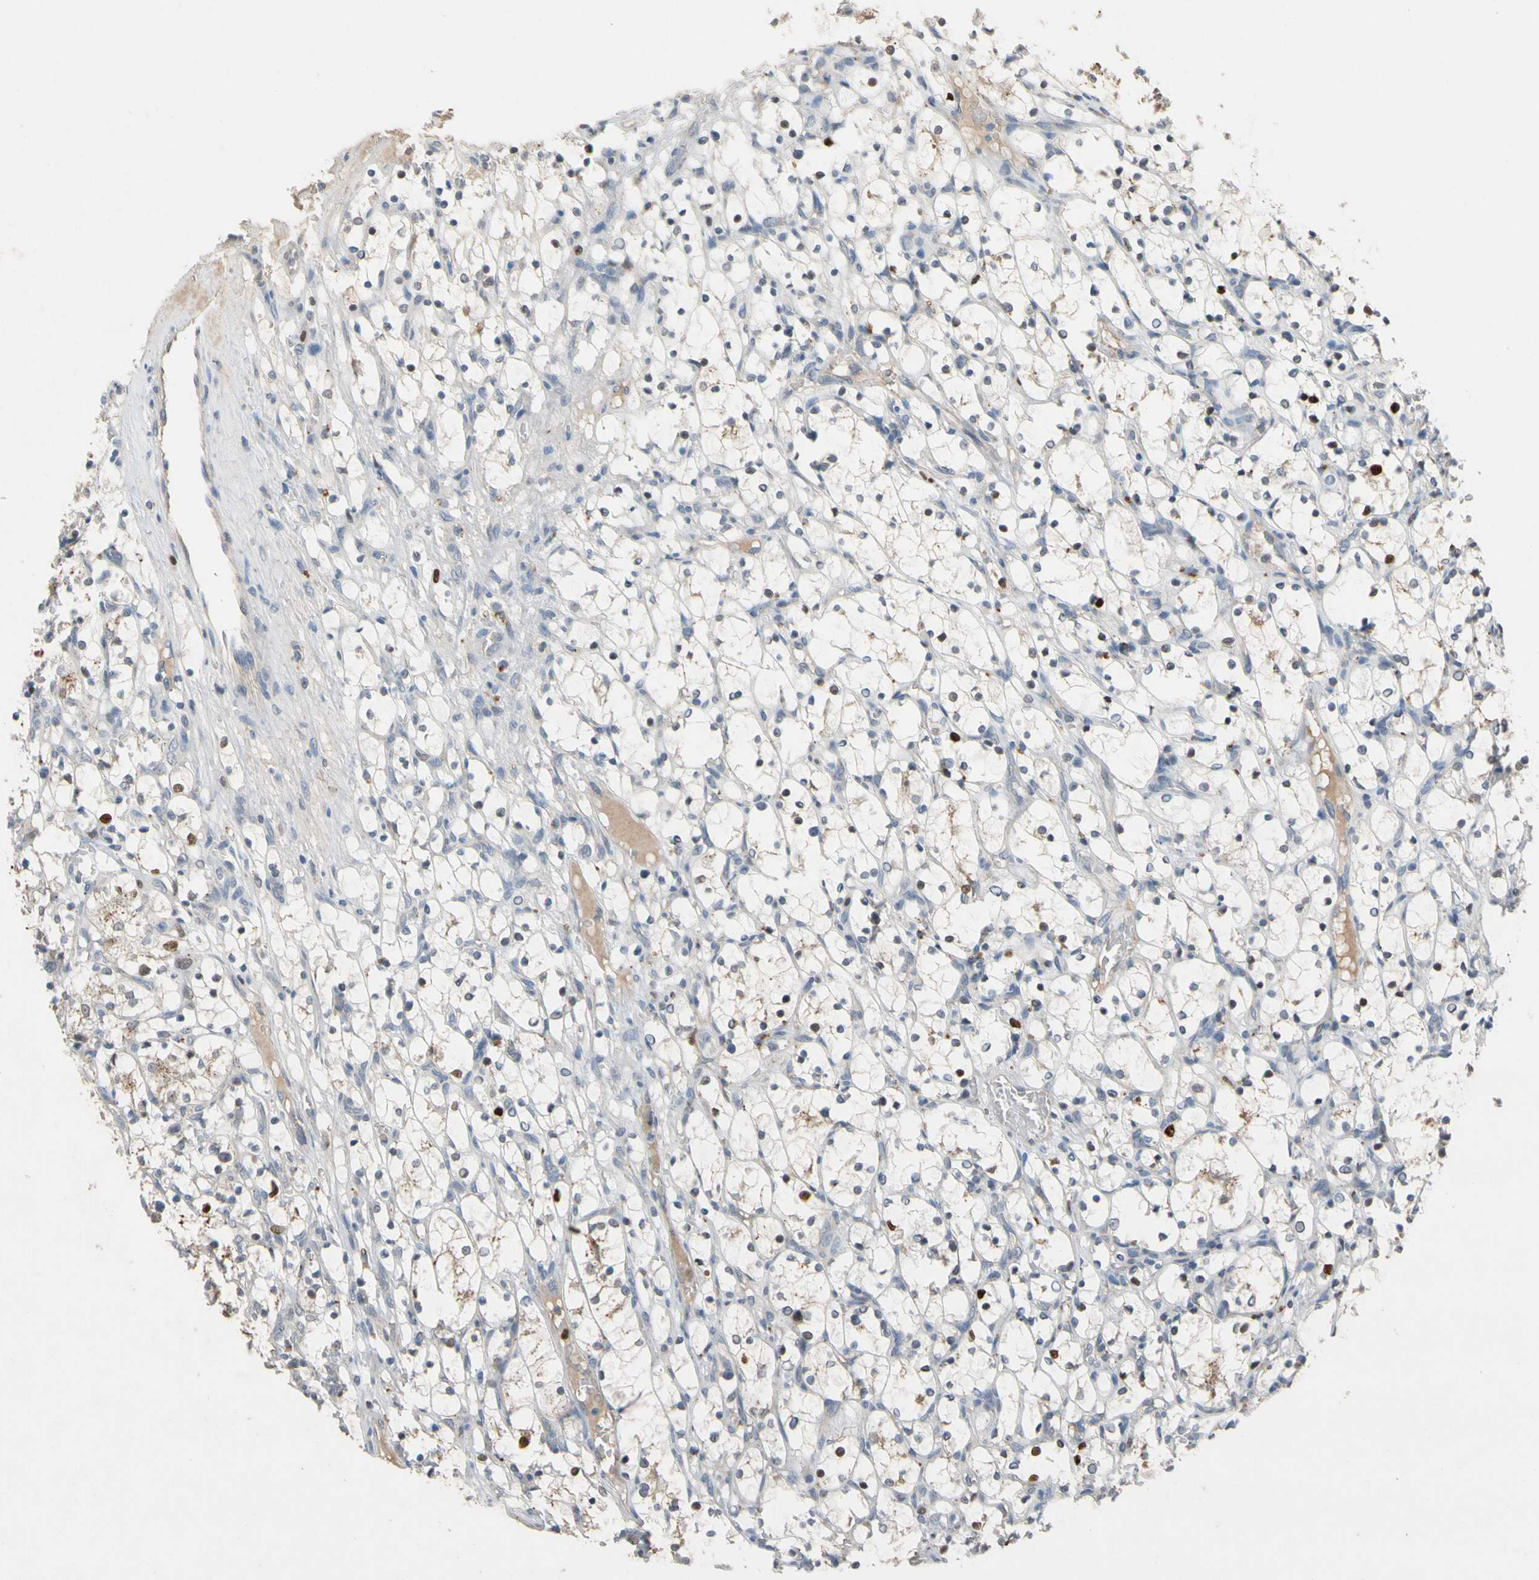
{"staining": {"intensity": "strong", "quantity": "<25%", "location": "nuclear"}, "tissue": "renal cancer", "cell_type": "Tumor cells", "image_type": "cancer", "snomed": [{"axis": "morphology", "description": "Adenocarcinoma, NOS"}, {"axis": "topography", "description": "Kidney"}], "caption": "The histopathology image demonstrates immunohistochemical staining of renal cancer (adenocarcinoma). There is strong nuclear staining is present in approximately <25% of tumor cells. (DAB IHC, brown staining for protein, blue staining for nuclei).", "gene": "ZKSCAN4", "patient": {"sex": "female", "age": 69}}